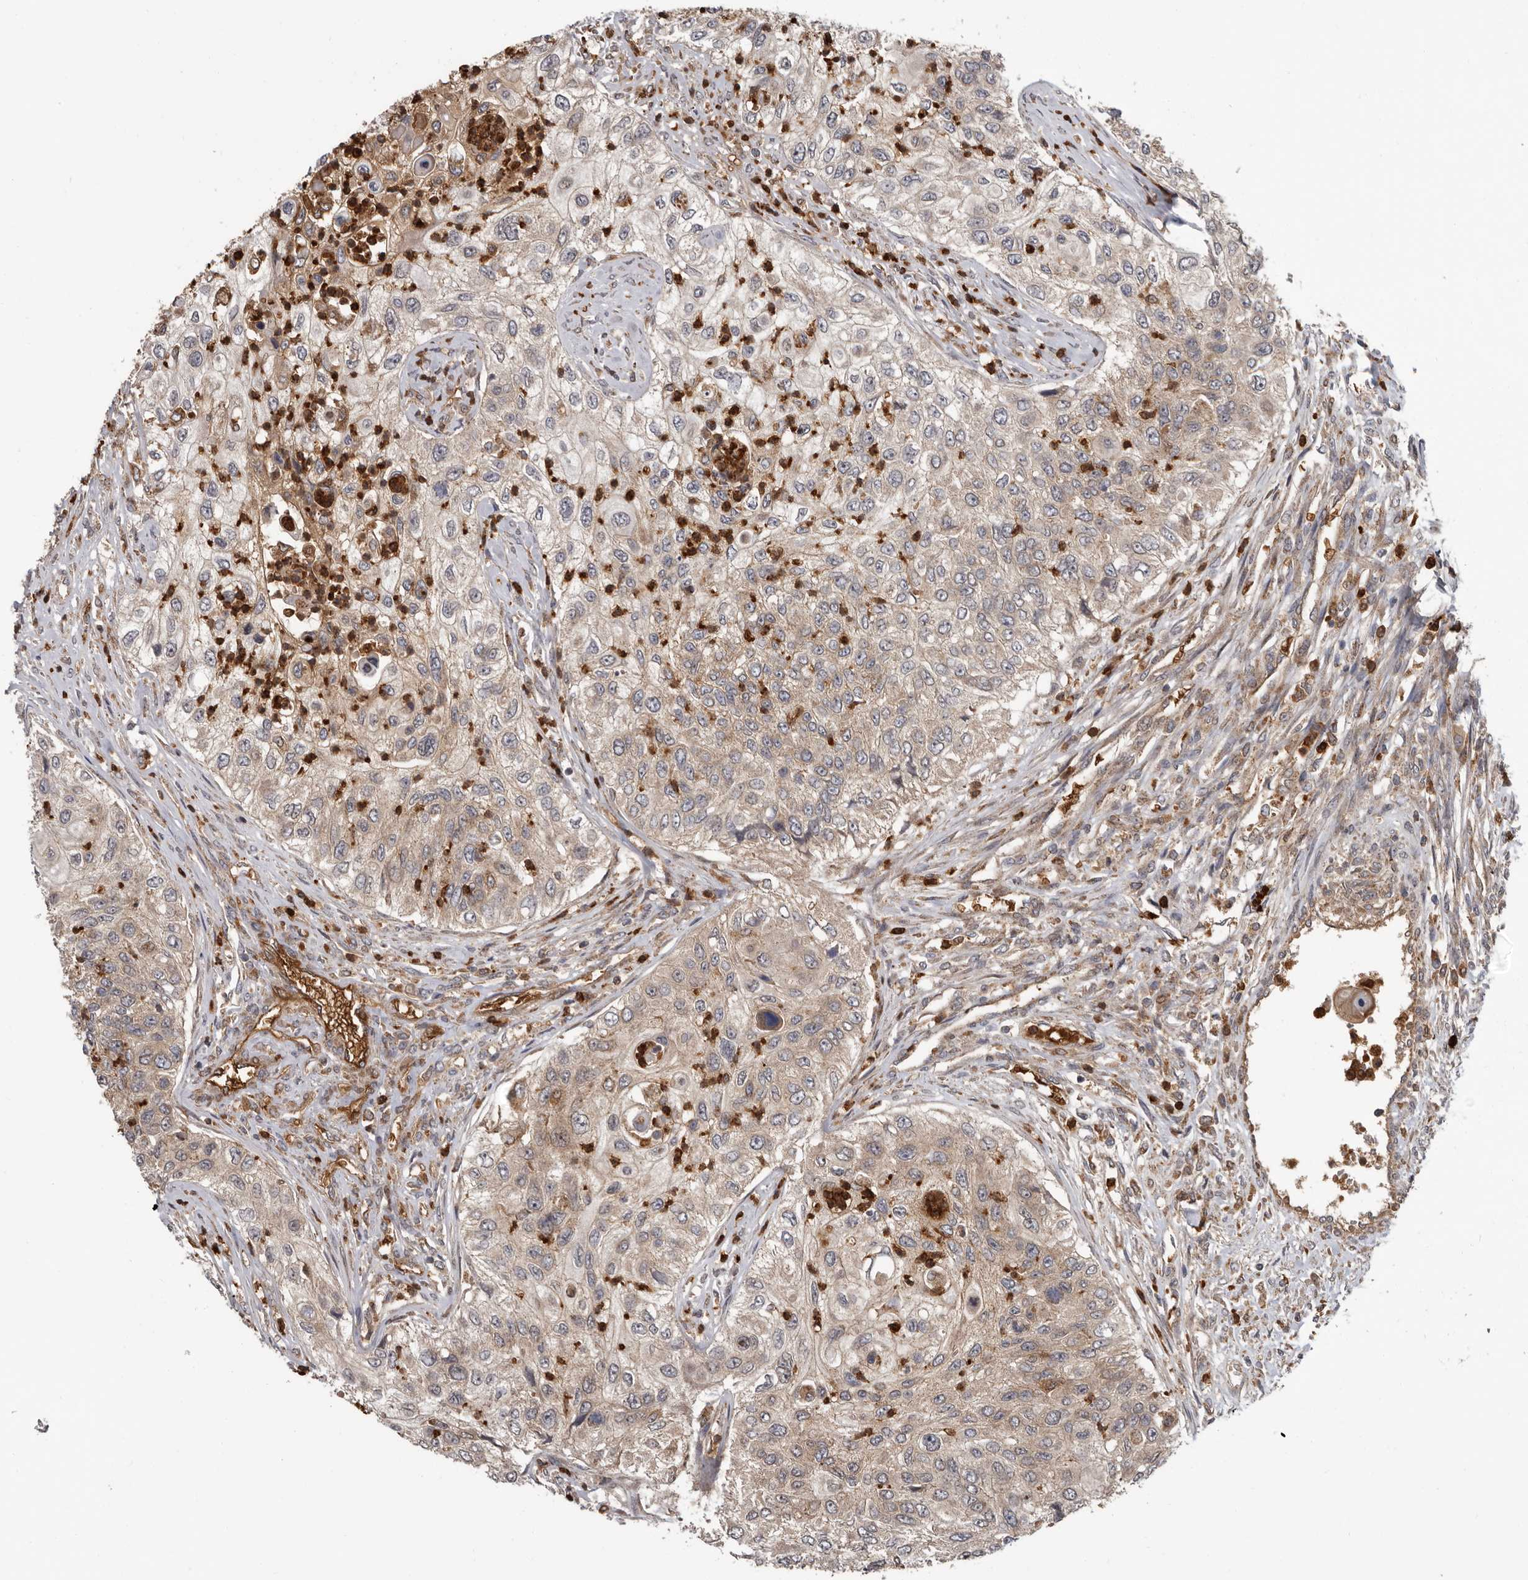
{"staining": {"intensity": "weak", "quantity": ">75%", "location": "cytoplasmic/membranous"}, "tissue": "urothelial cancer", "cell_type": "Tumor cells", "image_type": "cancer", "snomed": [{"axis": "morphology", "description": "Urothelial carcinoma, High grade"}, {"axis": "topography", "description": "Urinary bladder"}], "caption": "High-grade urothelial carcinoma stained with a brown dye exhibits weak cytoplasmic/membranous positive expression in approximately >75% of tumor cells.", "gene": "FGFR4", "patient": {"sex": "female", "age": 60}}